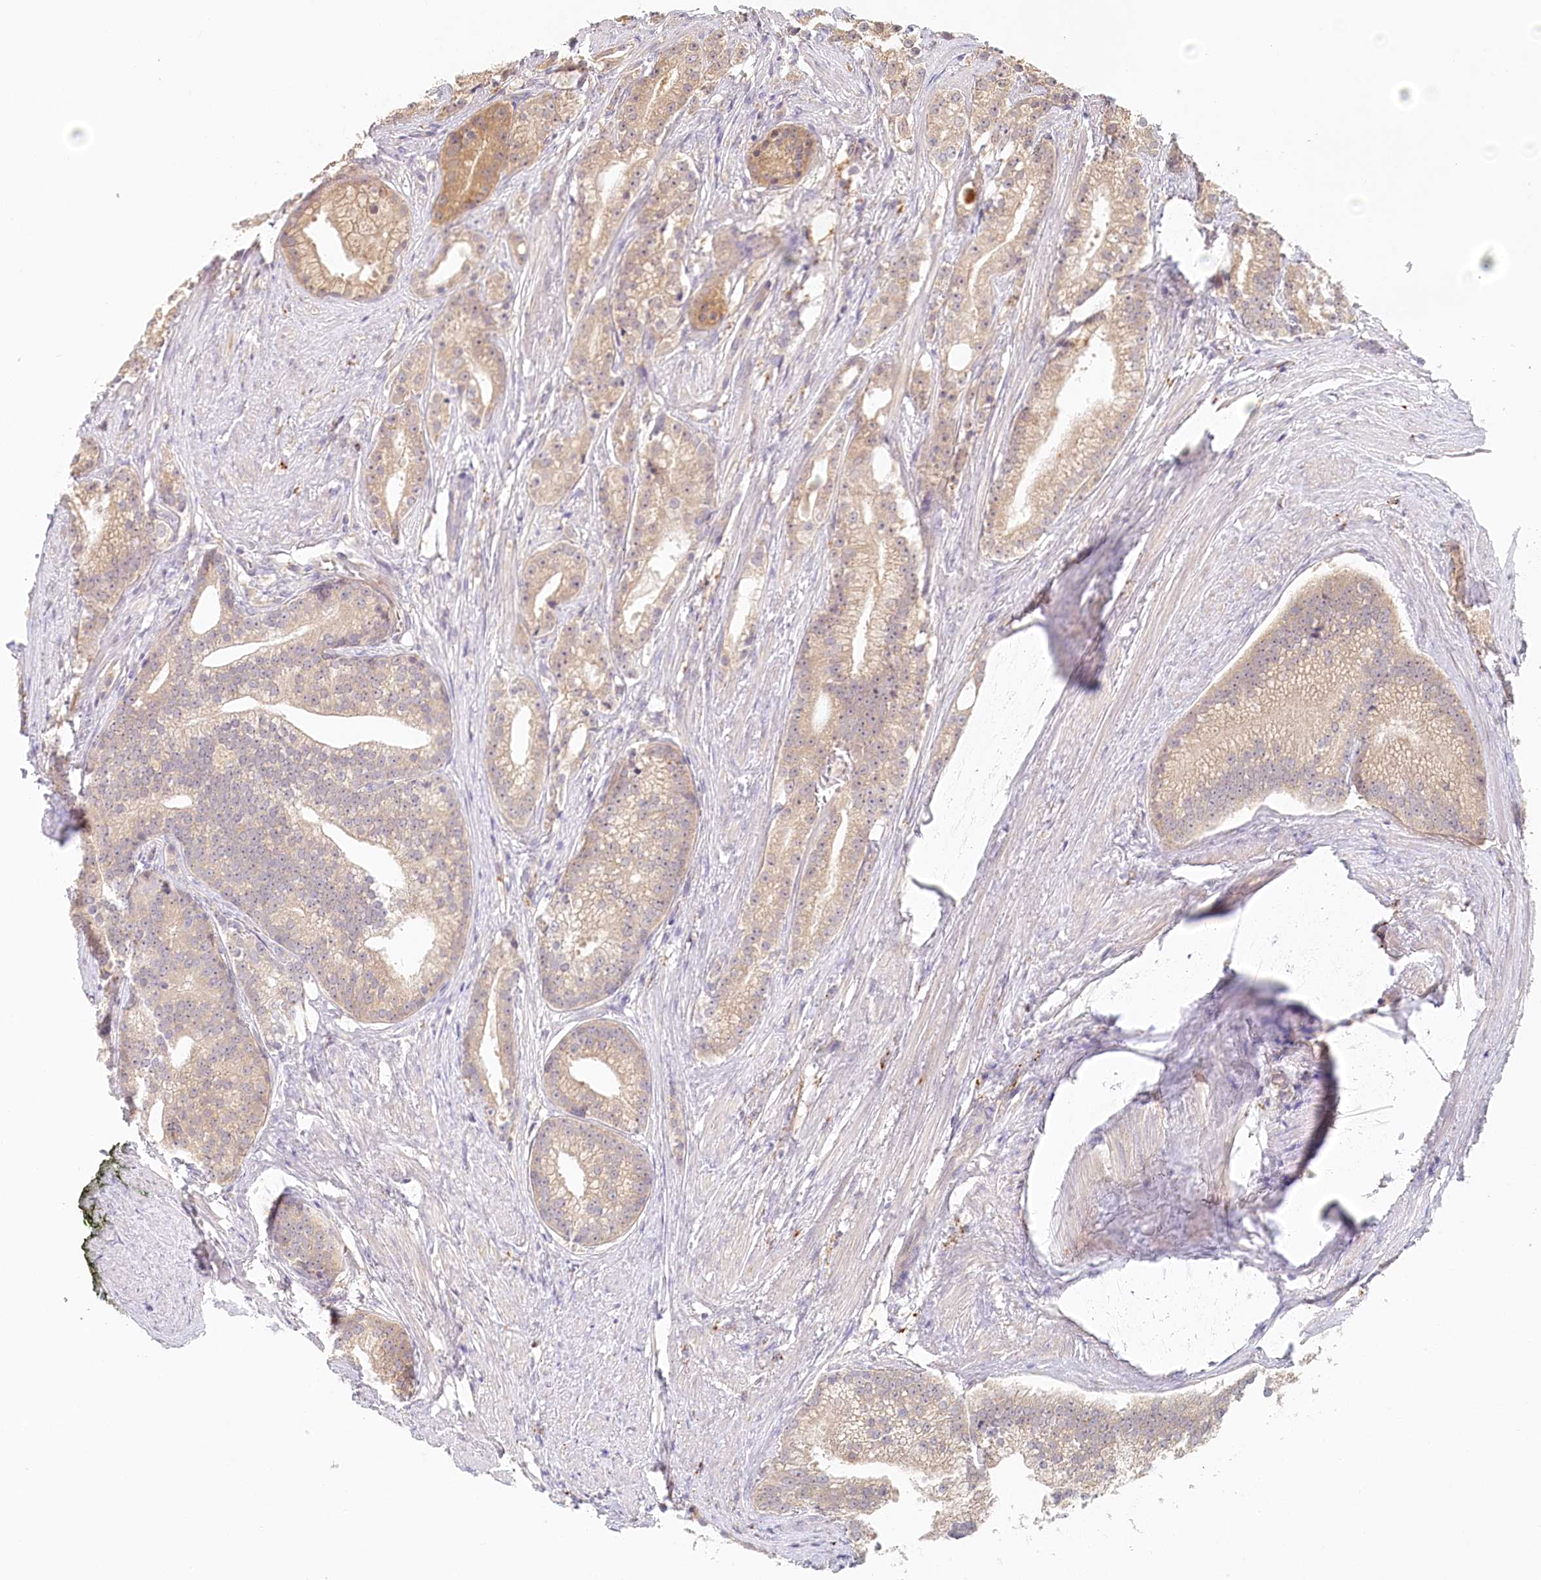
{"staining": {"intensity": "weak", "quantity": "<25%", "location": "cytoplasmic/membranous"}, "tissue": "prostate cancer", "cell_type": "Tumor cells", "image_type": "cancer", "snomed": [{"axis": "morphology", "description": "Adenocarcinoma, Low grade"}, {"axis": "topography", "description": "Prostate"}], "caption": "Immunohistochemical staining of prostate cancer (low-grade adenocarcinoma) displays no significant expression in tumor cells.", "gene": "VSIG1", "patient": {"sex": "male", "age": 71}}